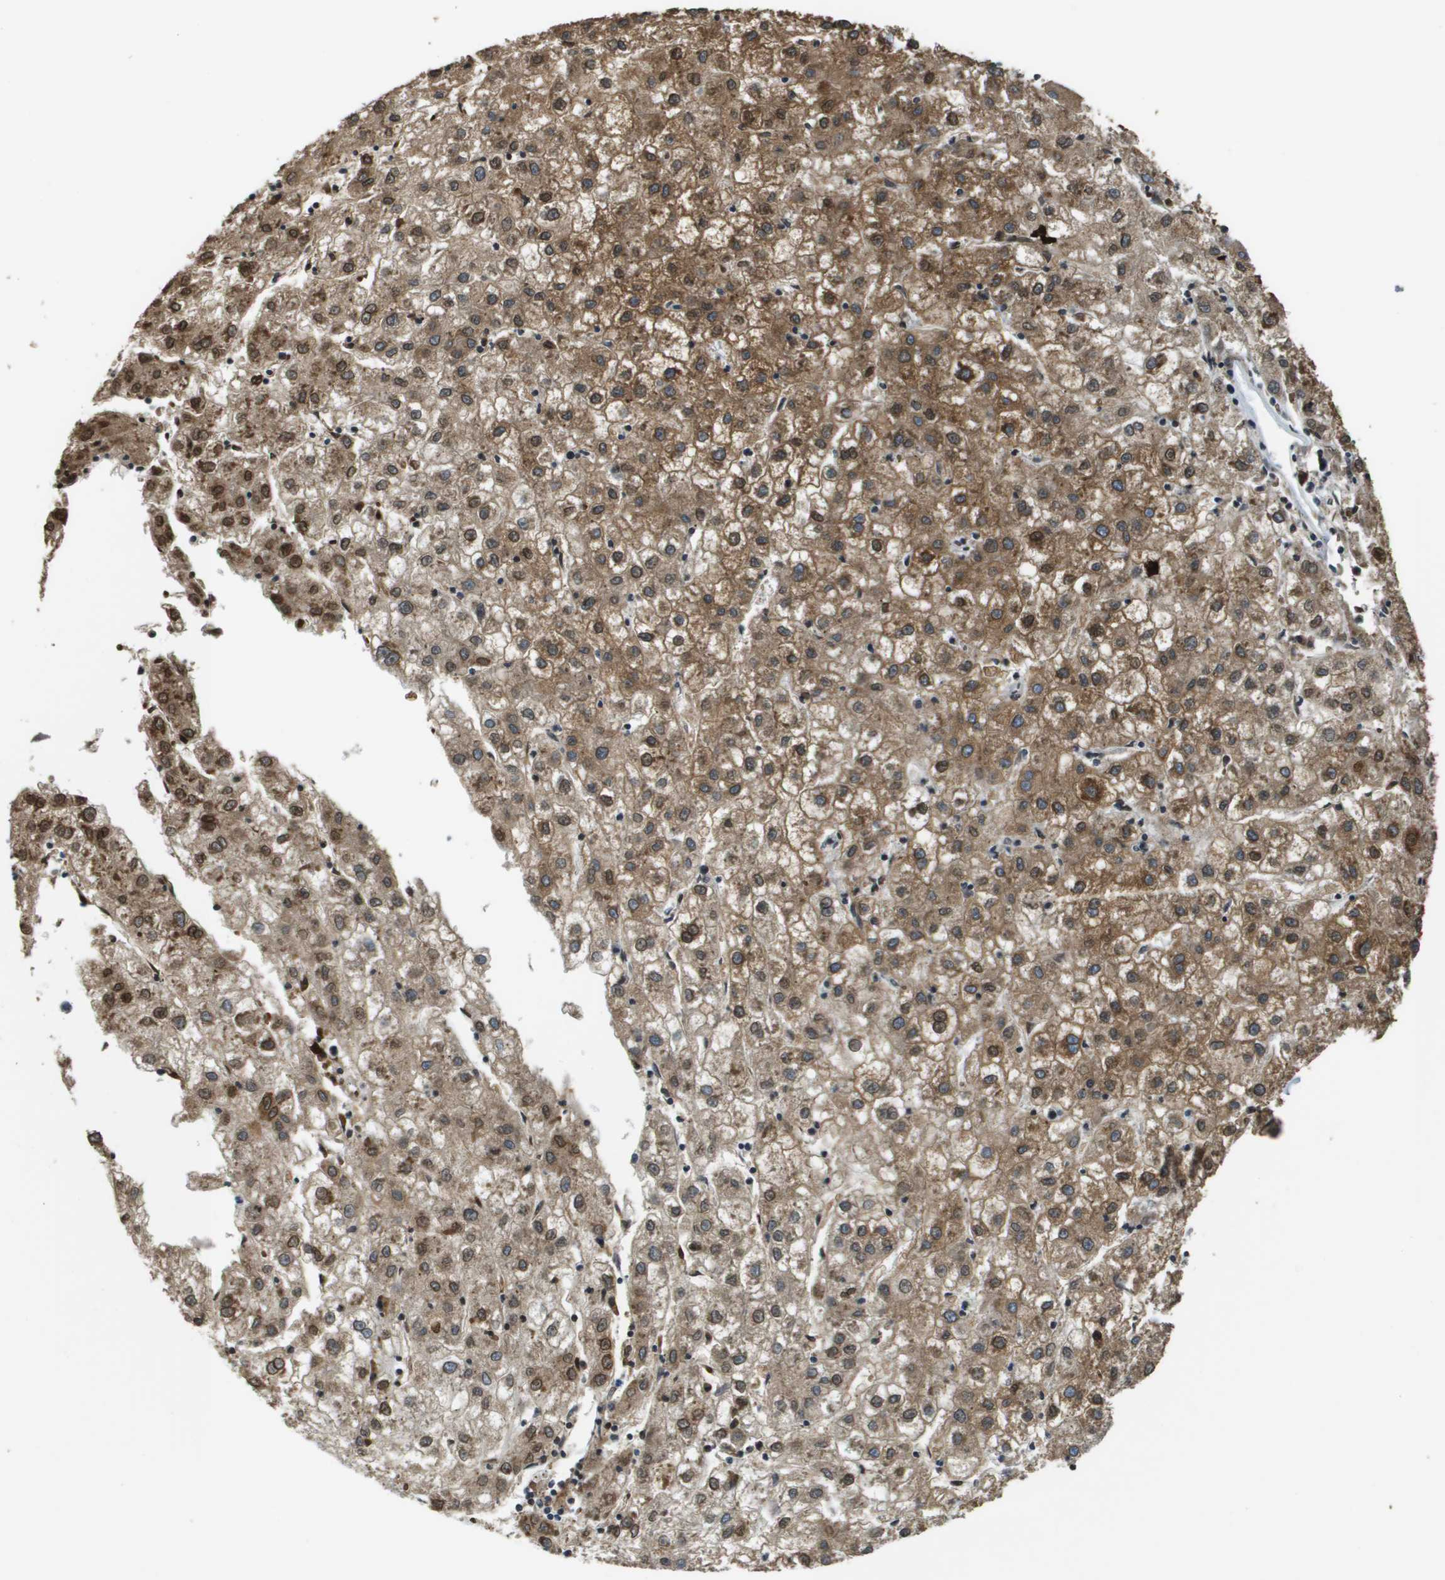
{"staining": {"intensity": "moderate", "quantity": ">75%", "location": "cytoplasmic/membranous,nuclear"}, "tissue": "liver cancer", "cell_type": "Tumor cells", "image_type": "cancer", "snomed": [{"axis": "morphology", "description": "Carcinoma, Hepatocellular, NOS"}, {"axis": "topography", "description": "Liver"}], "caption": "Immunohistochemical staining of human liver hepatocellular carcinoma reveals medium levels of moderate cytoplasmic/membranous and nuclear protein positivity in about >75% of tumor cells.", "gene": "FANCC", "patient": {"sex": "male", "age": 72}}